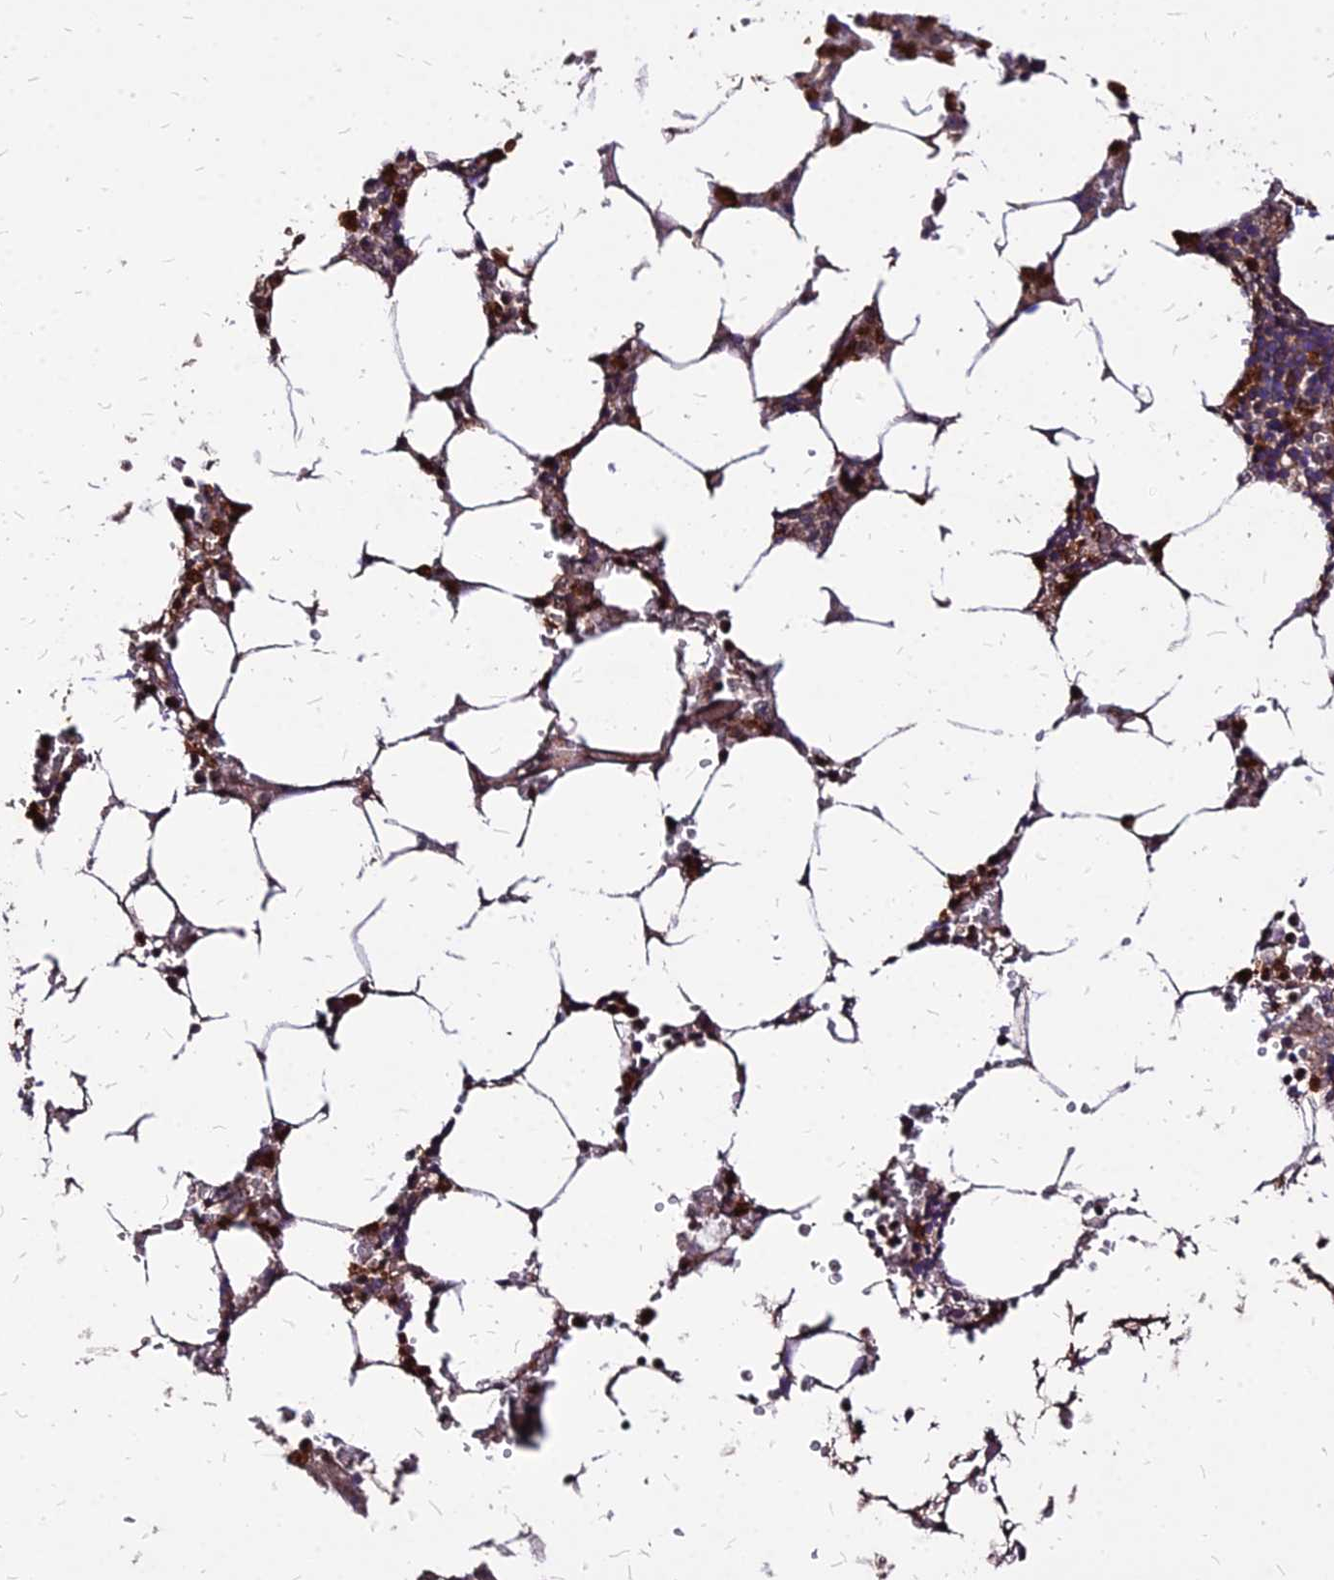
{"staining": {"intensity": "moderate", "quantity": "25%-75%", "location": "cytoplasmic/membranous"}, "tissue": "bone marrow", "cell_type": "Hematopoietic cells", "image_type": "normal", "snomed": [{"axis": "morphology", "description": "Normal tissue, NOS"}, {"axis": "topography", "description": "Bone marrow"}], "caption": "Immunohistochemistry (DAB) staining of unremarkable human bone marrow displays moderate cytoplasmic/membranous protein positivity in about 25%-75% of hematopoietic cells.", "gene": "APBA3", "patient": {"sex": "male", "age": 70}}